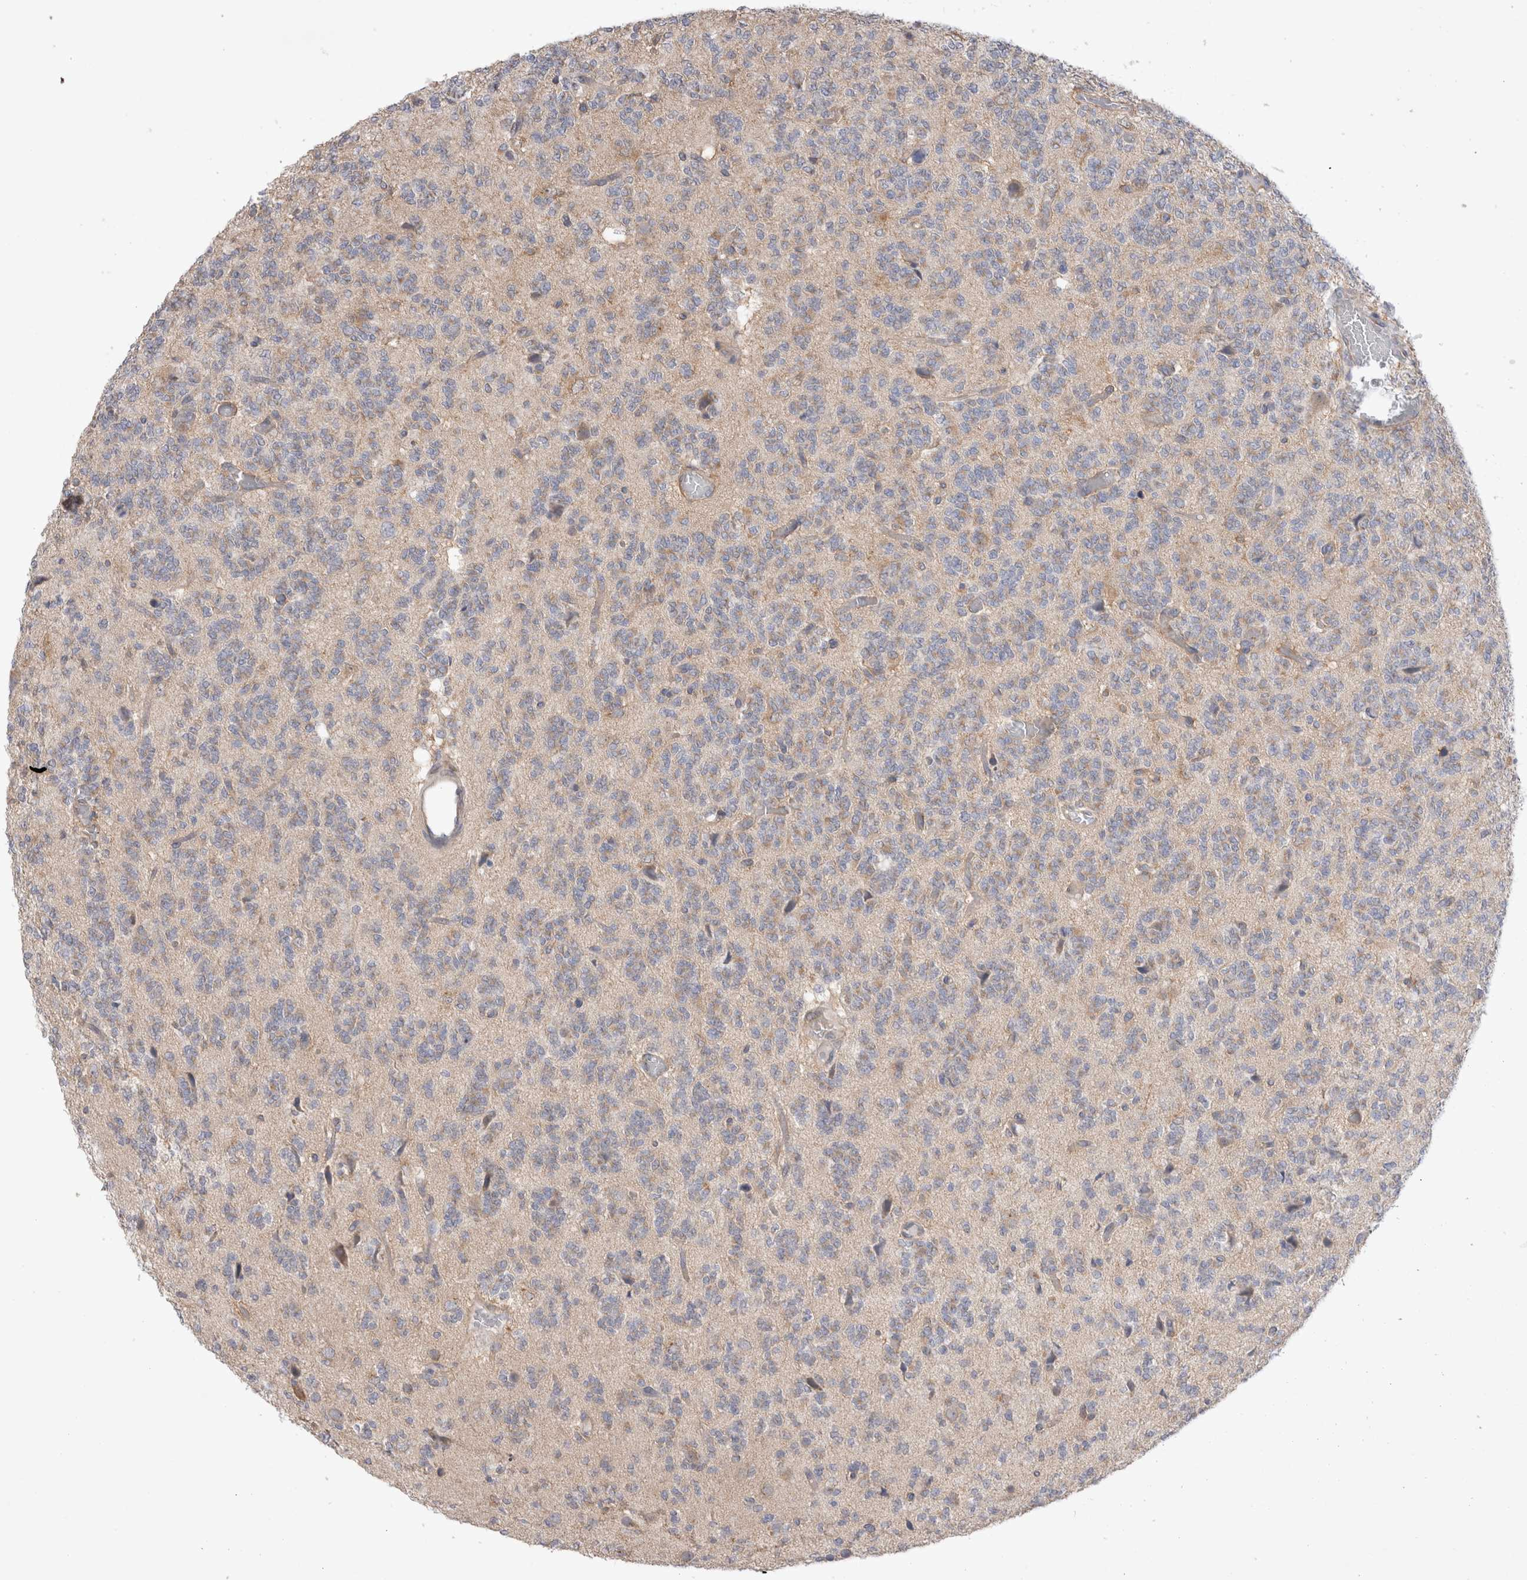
{"staining": {"intensity": "negative", "quantity": "none", "location": "none"}, "tissue": "glioma", "cell_type": "Tumor cells", "image_type": "cancer", "snomed": [{"axis": "morphology", "description": "Glioma, malignant, Low grade"}, {"axis": "topography", "description": "Brain"}], "caption": "Glioma stained for a protein using IHC shows no positivity tumor cells.", "gene": "IFT74", "patient": {"sex": "male", "age": 38}}